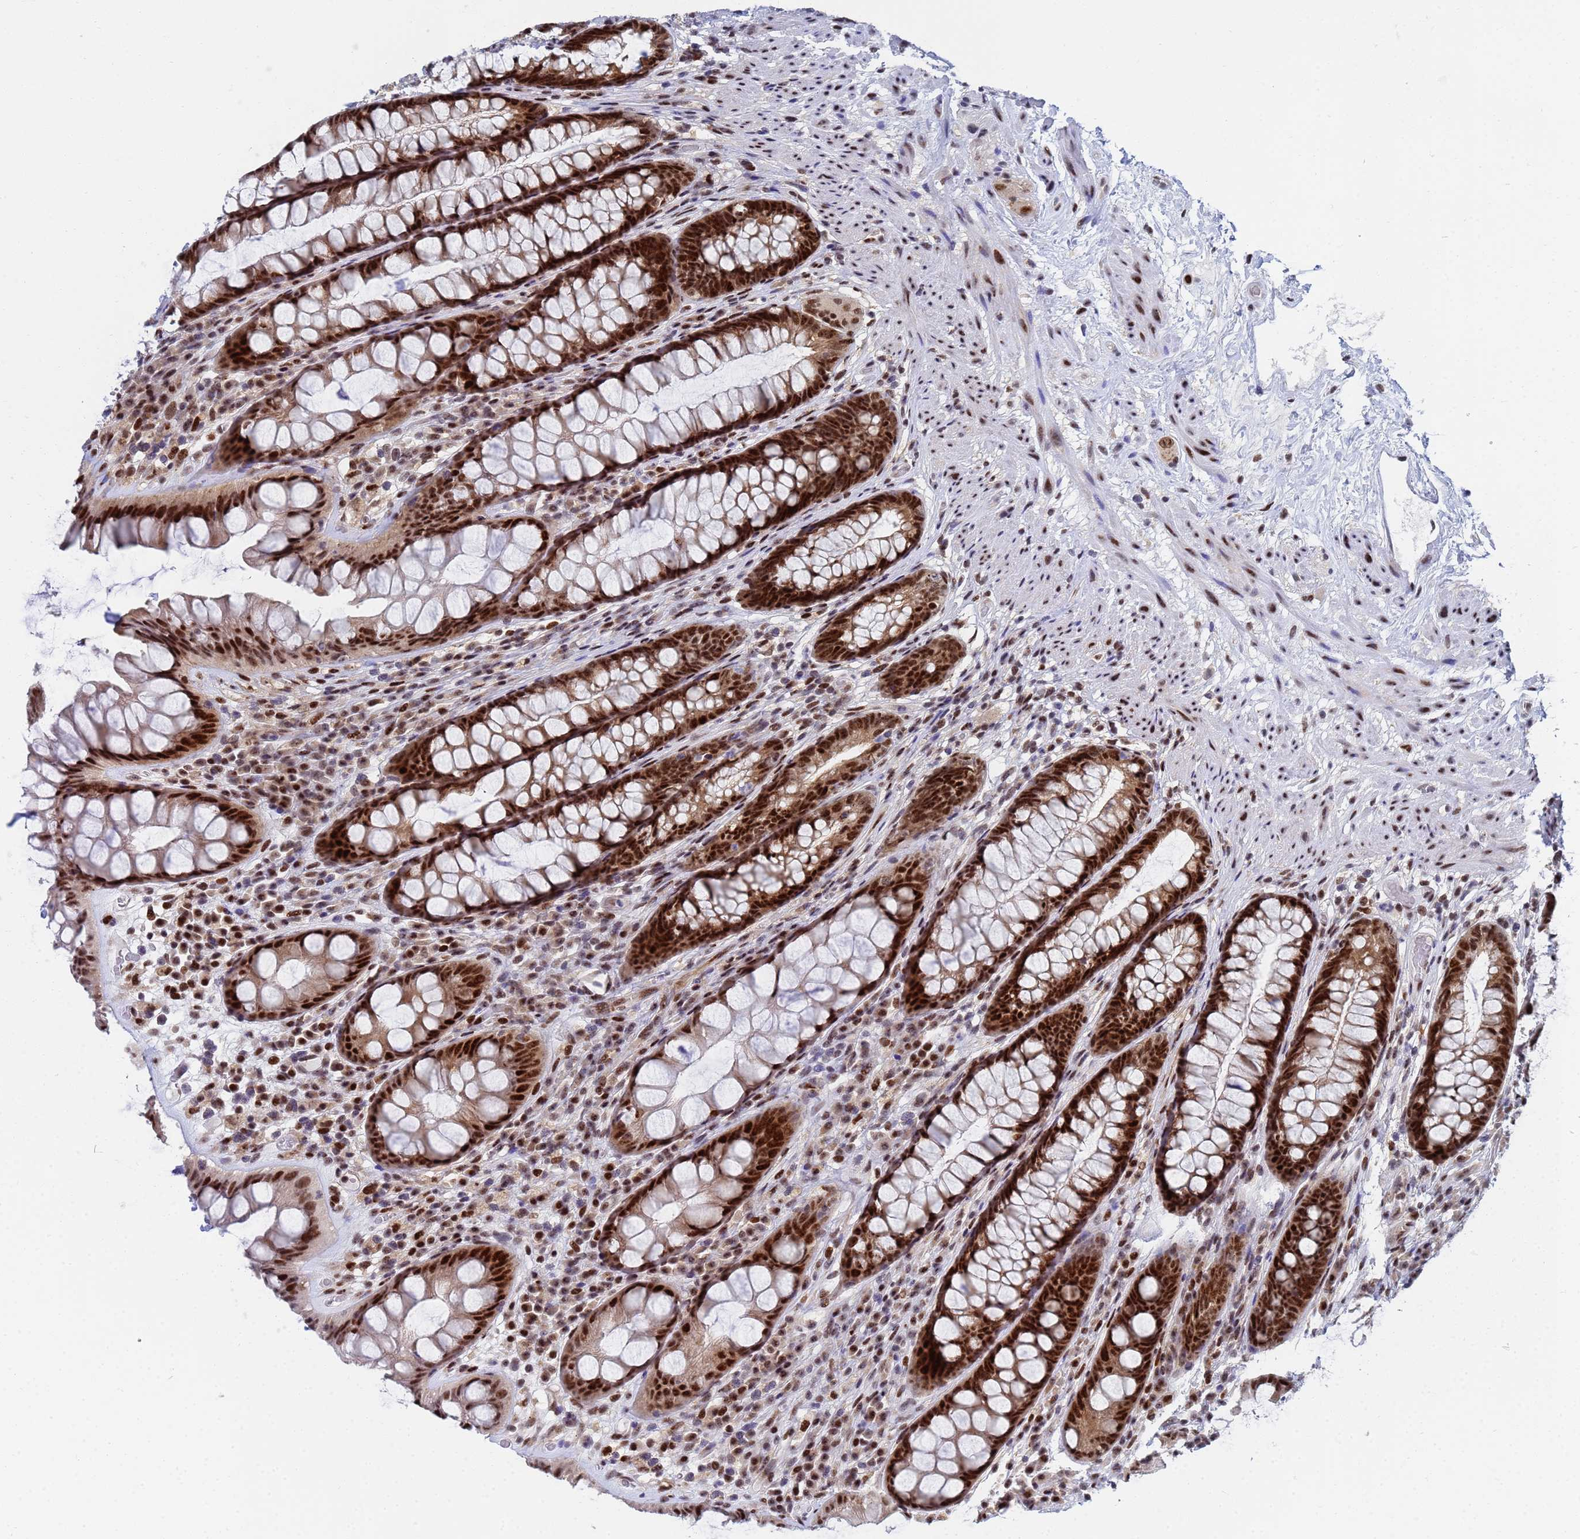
{"staining": {"intensity": "strong", "quantity": ">75%", "location": "cytoplasmic/membranous,nuclear"}, "tissue": "rectum", "cell_type": "Glandular cells", "image_type": "normal", "snomed": [{"axis": "morphology", "description": "Normal tissue, NOS"}, {"axis": "topography", "description": "Rectum"}], "caption": "Glandular cells display strong cytoplasmic/membranous,nuclear staining in about >75% of cells in benign rectum.", "gene": "AP5Z1", "patient": {"sex": "male", "age": 74}}